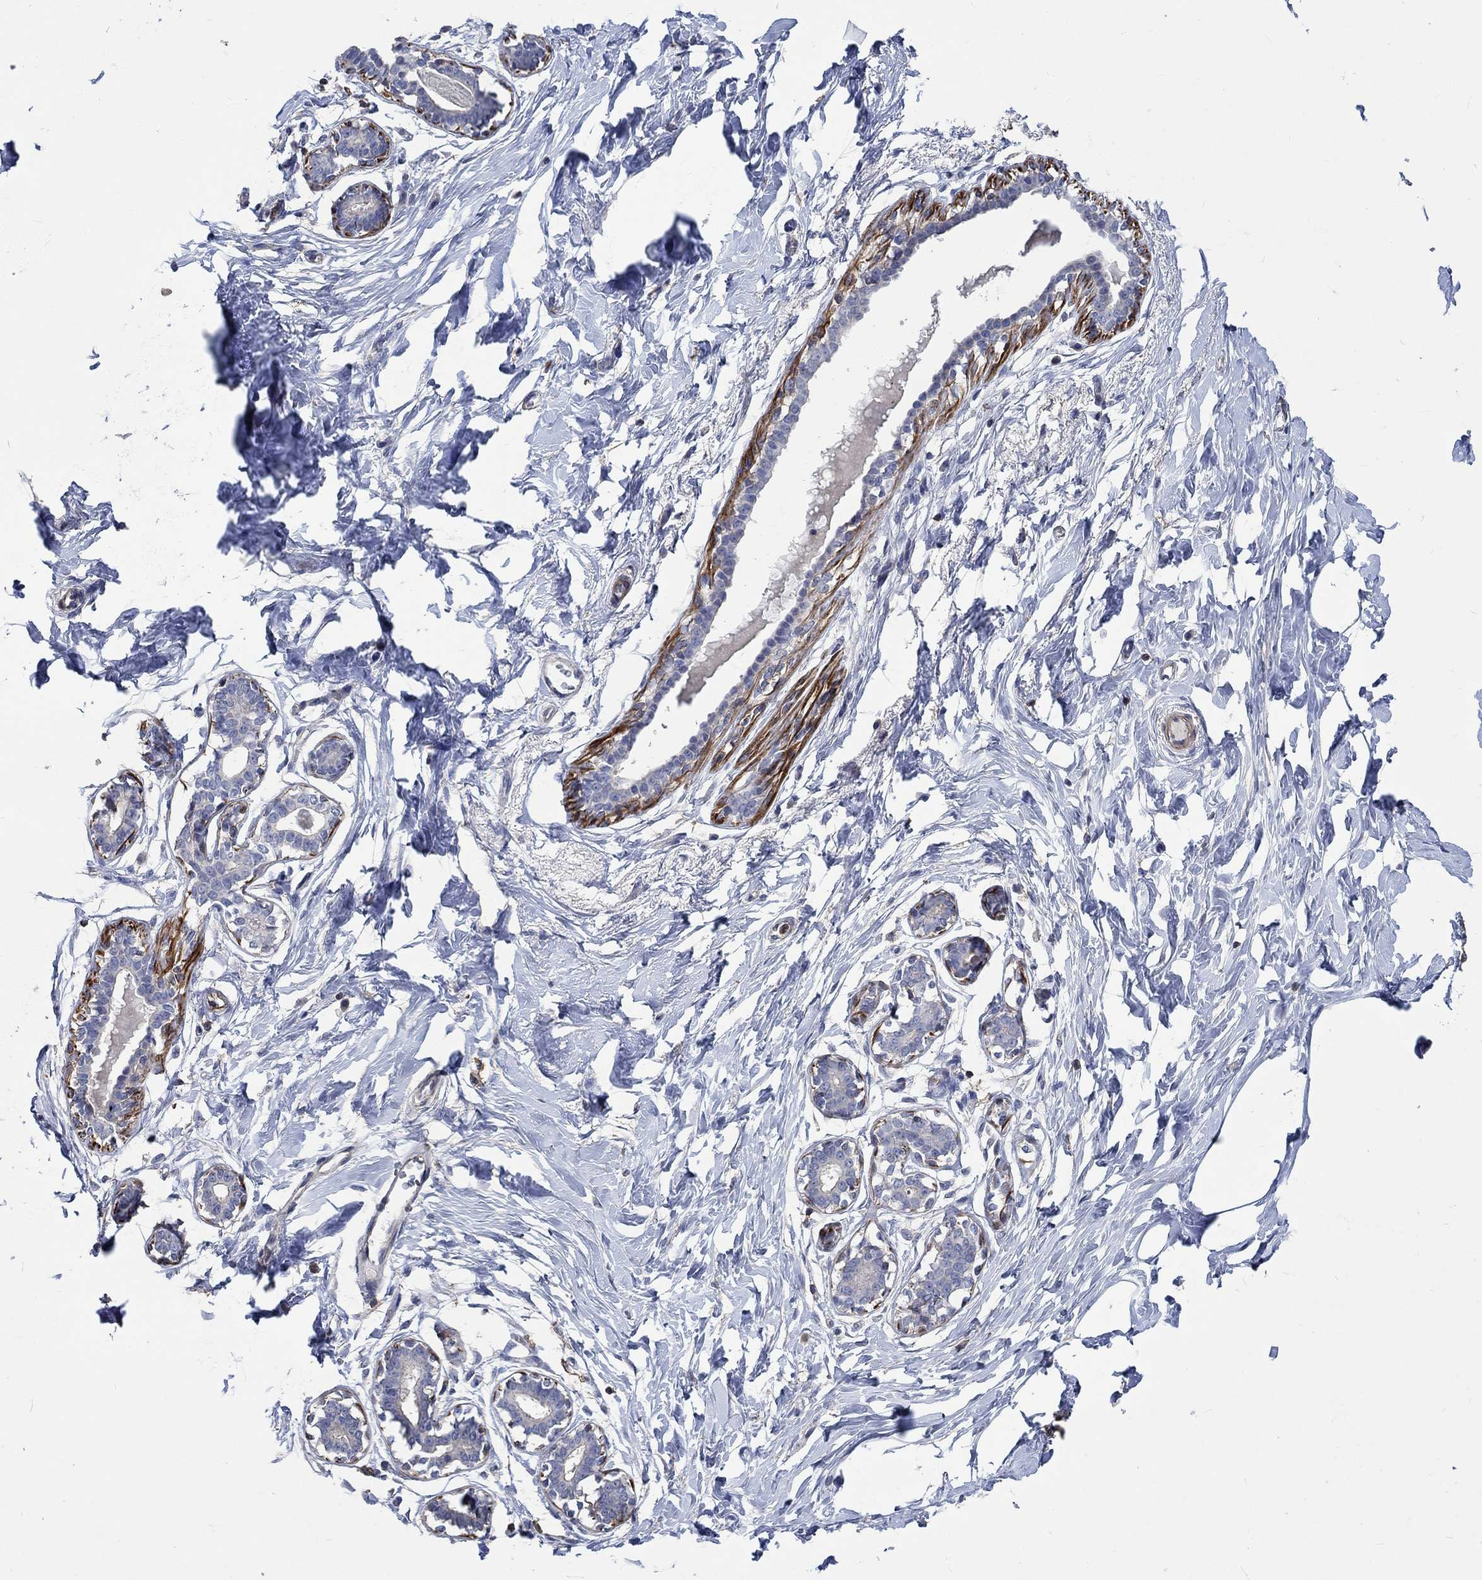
{"staining": {"intensity": "negative", "quantity": "none", "location": "none"}, "tissue": "breast", "cell_type": "Adipocytes", "image_type": "normal", "snomed": [{"axis": "morphology", "description": "Normal tissue, NOS"}, {"axis": "morphology", "description": "Lobular carcinoma, in situ"}, {"axis": "topography", "description": "Breast"}], "caption": "Adipocytes are negative for protein expression in normal human breast. (Brightfield microscopy of DAB (3,3'-diaminobenzidine) immunohistochemistry at high magnification).", "gene": "TNFAIP8L3", "patient": {"sex": "female", "age": 35}}